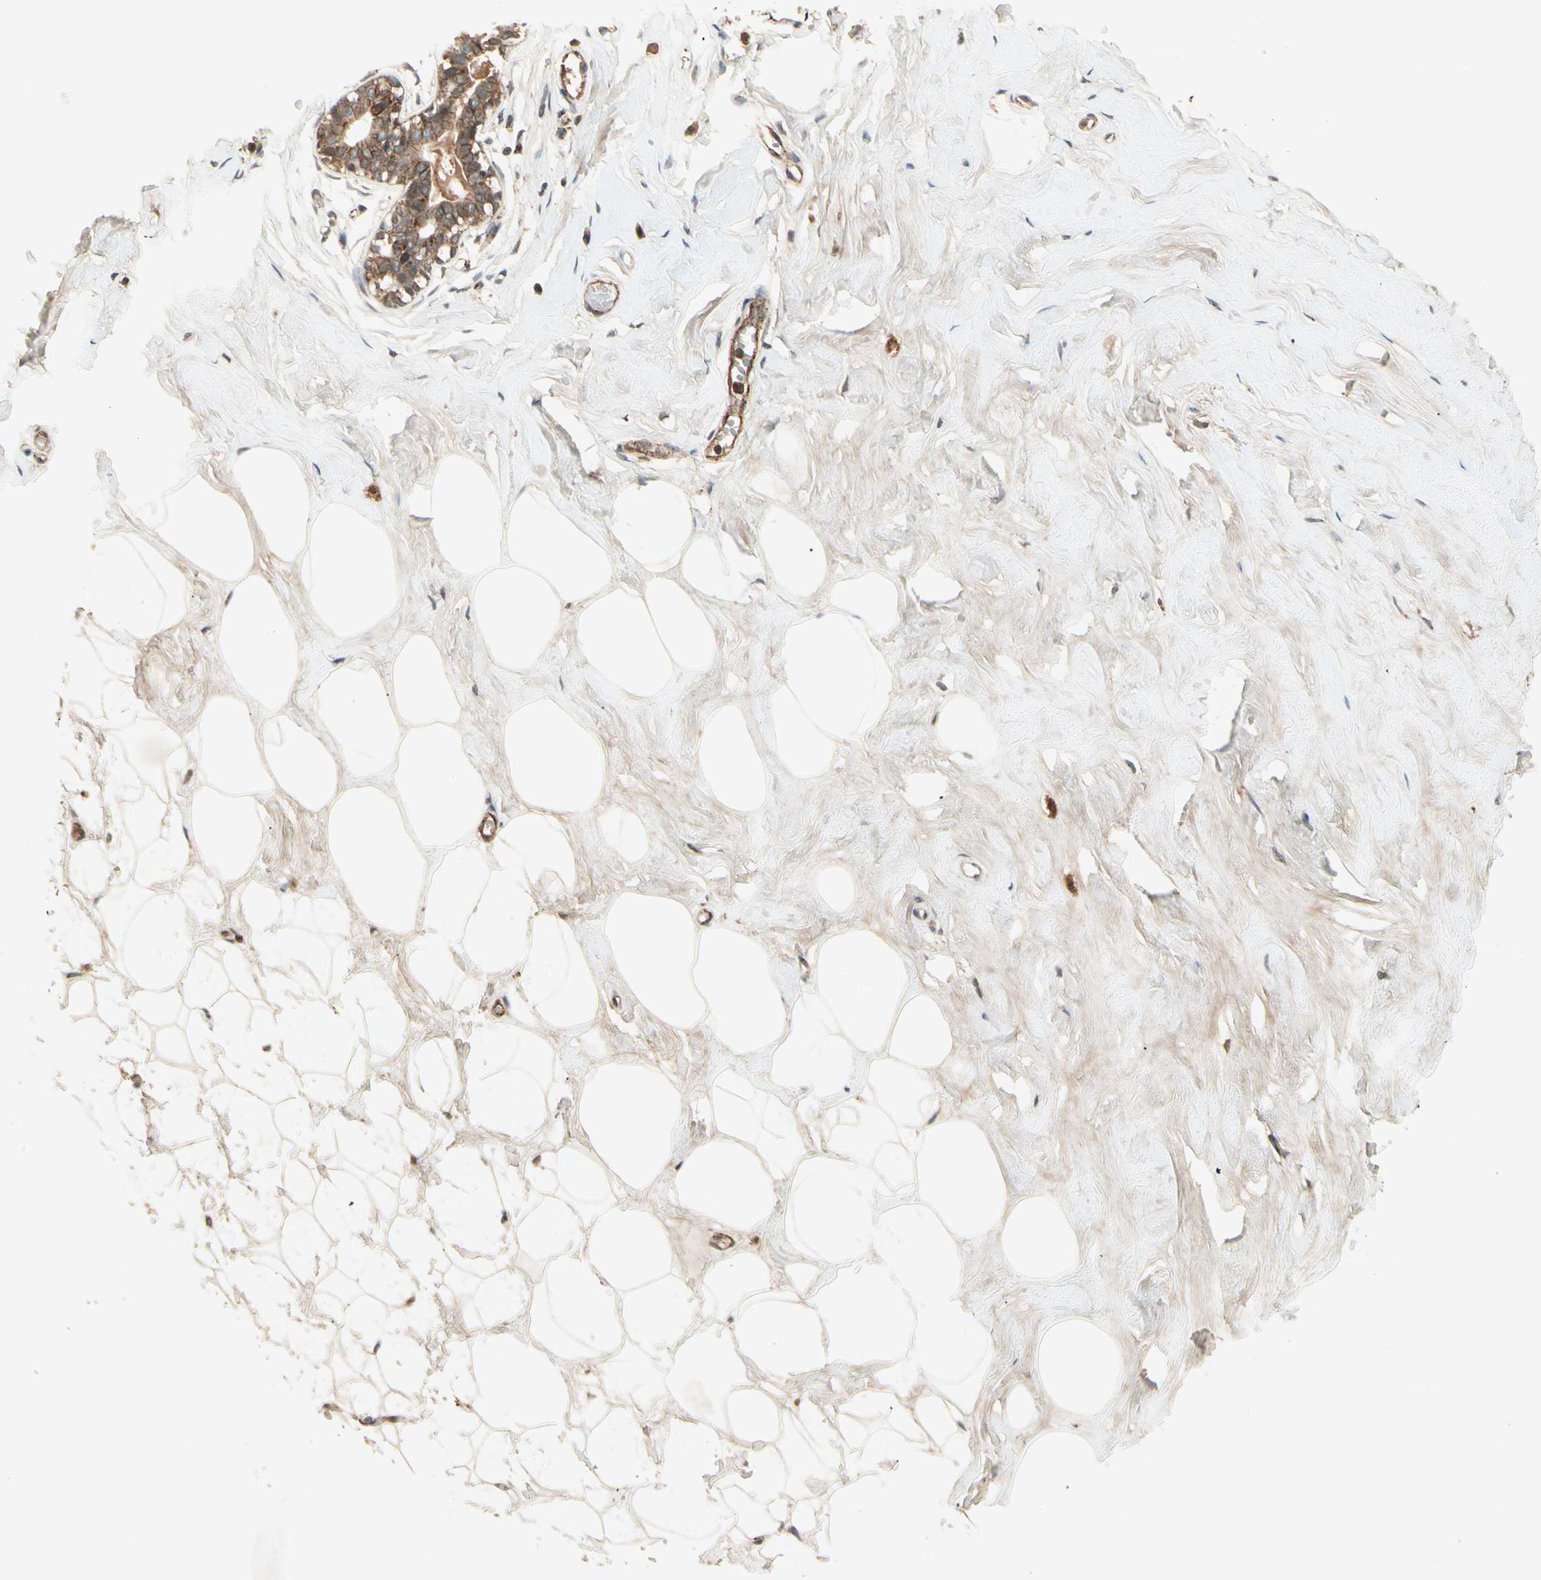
{"staining": {"intensity": "weak", "quantity": "<25%", "location": "cytoplasmic/membranous"}, "tissue": "breast", "cell_type": "Adipocytes", "image_type": "normal", "snomed": [{"axis": "morphology", "description": "Normal tissue, NOS"}, {"axis": "topography", "description": "Breast"}], "caption": "Histopathology image shows no significant protein expression in adipocytes of normal breast. (Stains: DAB (3,3'-diaminobenzidine) IHC with hematoxylin counter stain, Microscopy: brightfield microscopy at high magnification).", "gene": "FLOT1", "patient": {"sex": "female", "age": 23}}